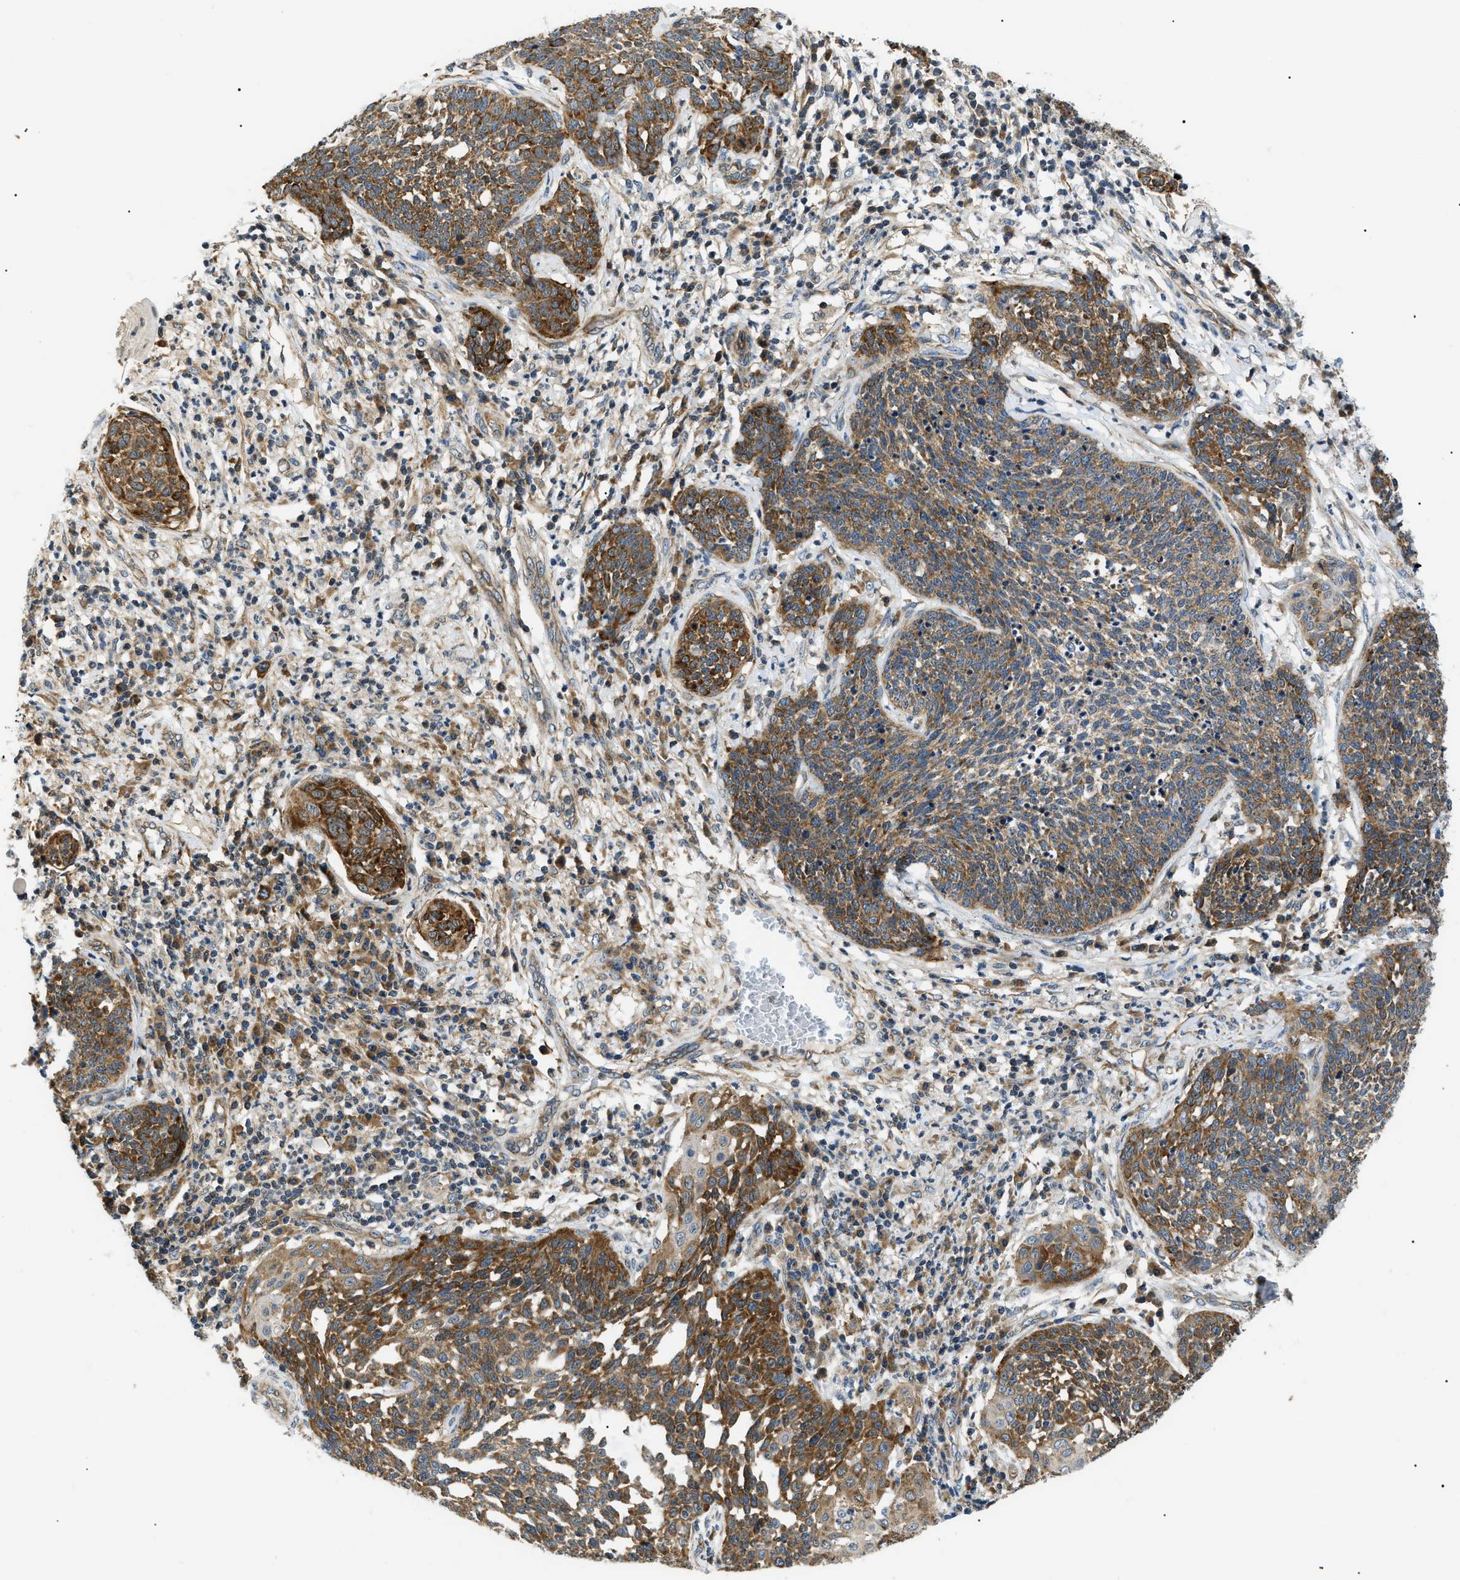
{"staining": {"intensity": "moderate", "quantity": ">75%", "location": "cytoplasmic/membranous"}, "tissue": "cervical cancer", "cell_type": "Tumor cells", "image_type": "cancer", "snomed": [{"axis": "morphology", "description": "Squamous cell carcinoma, NOS"}, {"axis": "topography", "description": "Cervix"}], "caption": "About >75% of tumor cells in squamous cell carcinoma (cervical) demonstrate moderate cytoplasmic/membranous protein positivity as visualized by brown immunohistochemical staining.", "gene": "SRPK1", "patient": {"sex": "female", "age": 34}}